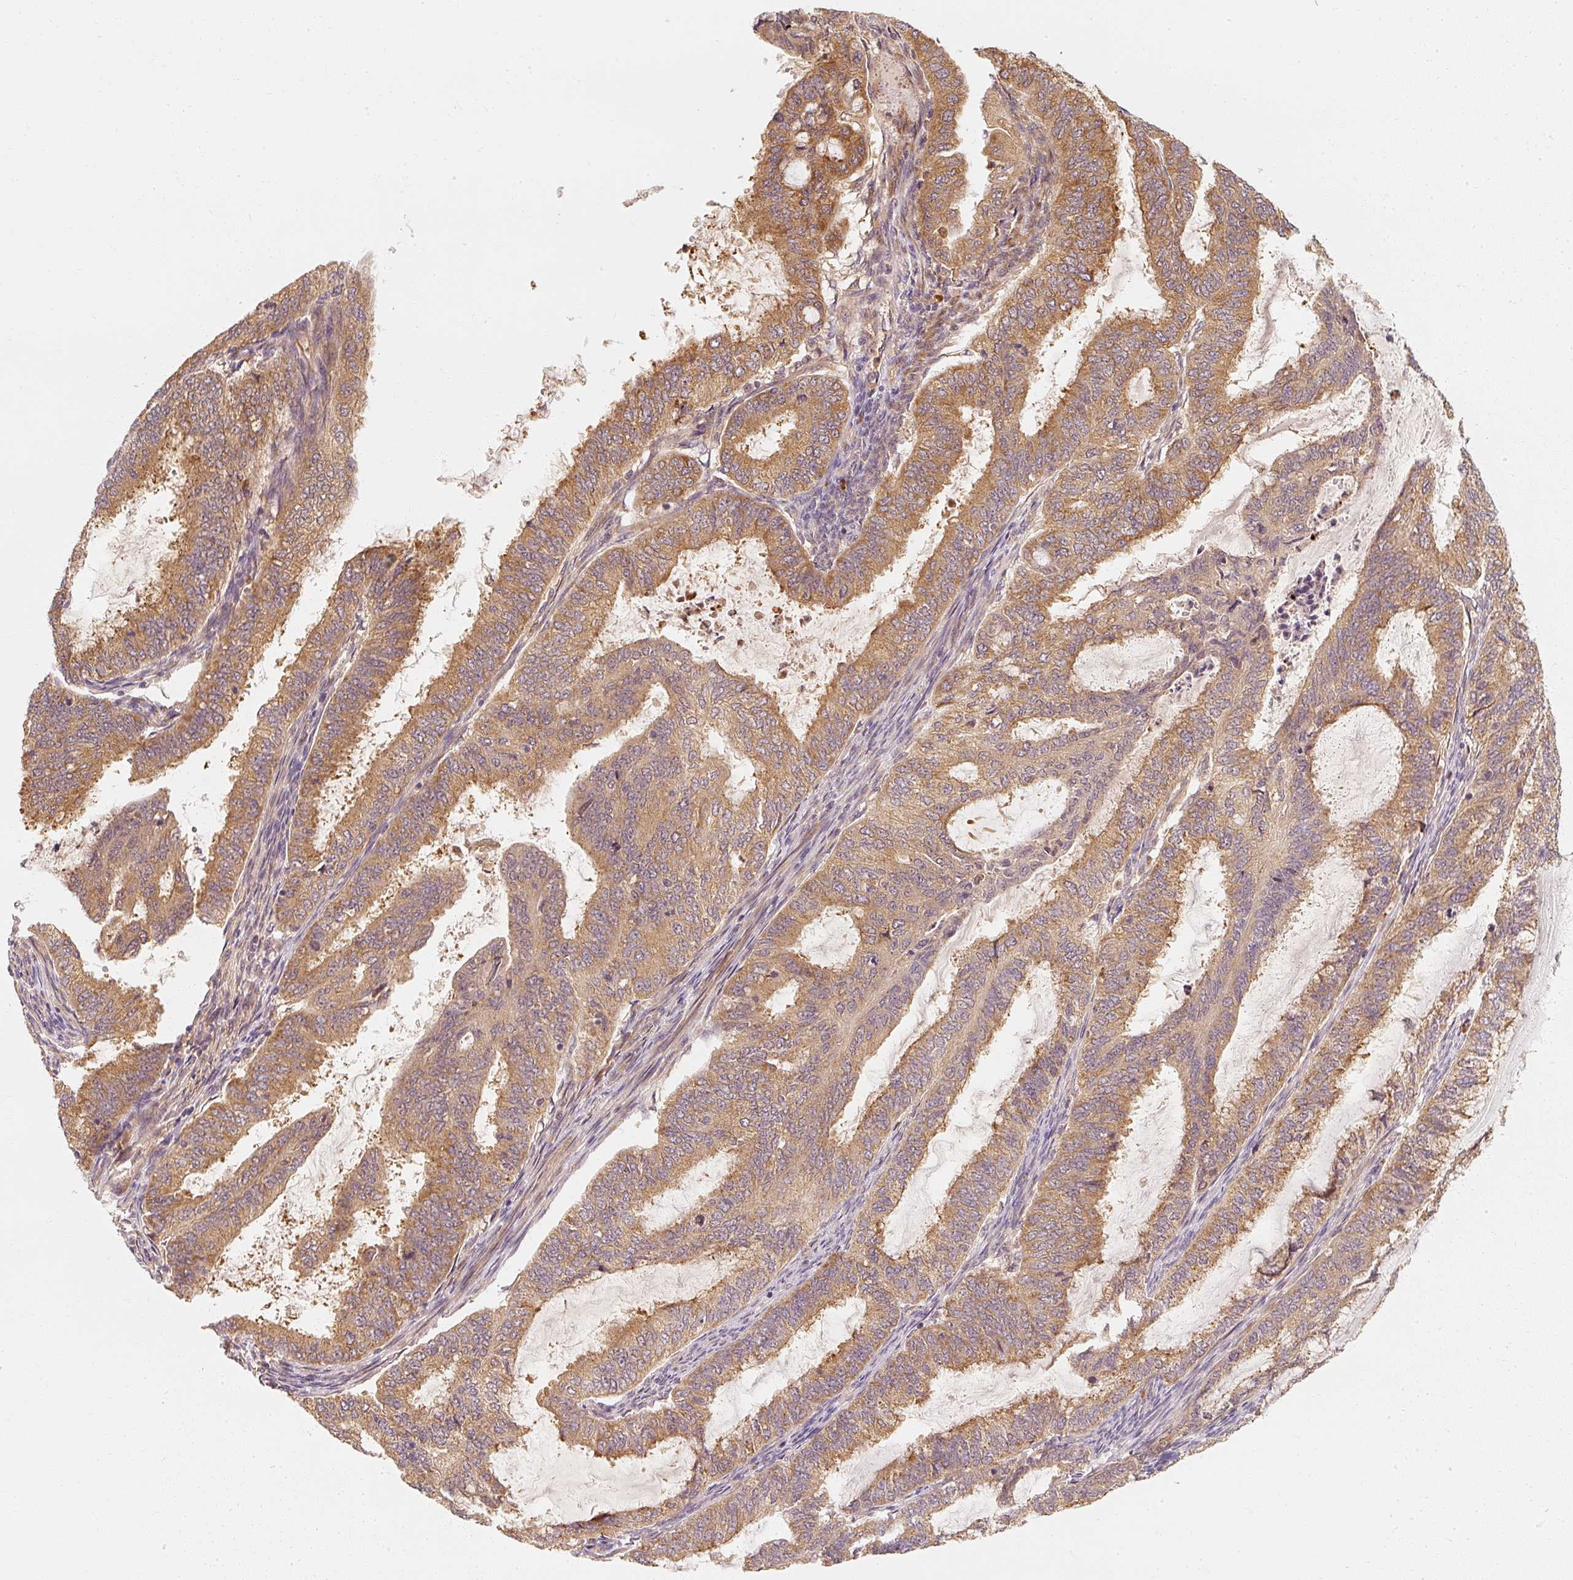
{"staining": {"intensity": "moderate", "quantity": ">75%", "location": "cytoplasmic/membranous"}, "tissue": "endometrial cancer", "cell_type": "Tumor cells", "image_type": "cancer", "snomed": [{"axis": "morphology", "description": "Adenocarcinoma, NOS"}, {"axis": "topography", "description": "Endometrium"}], "caption": "Immunohistochemical staining of human adenocarcinoma (endometrial) exhibits medium levels of moderate cytoplasmic/membranous protein expression in about >75% of tumor cells. (Brightfield microscopy of DAB IHC at high magnification).", "gene": "EEF1A2", "patient": {"sex": "female", "age": 51}}